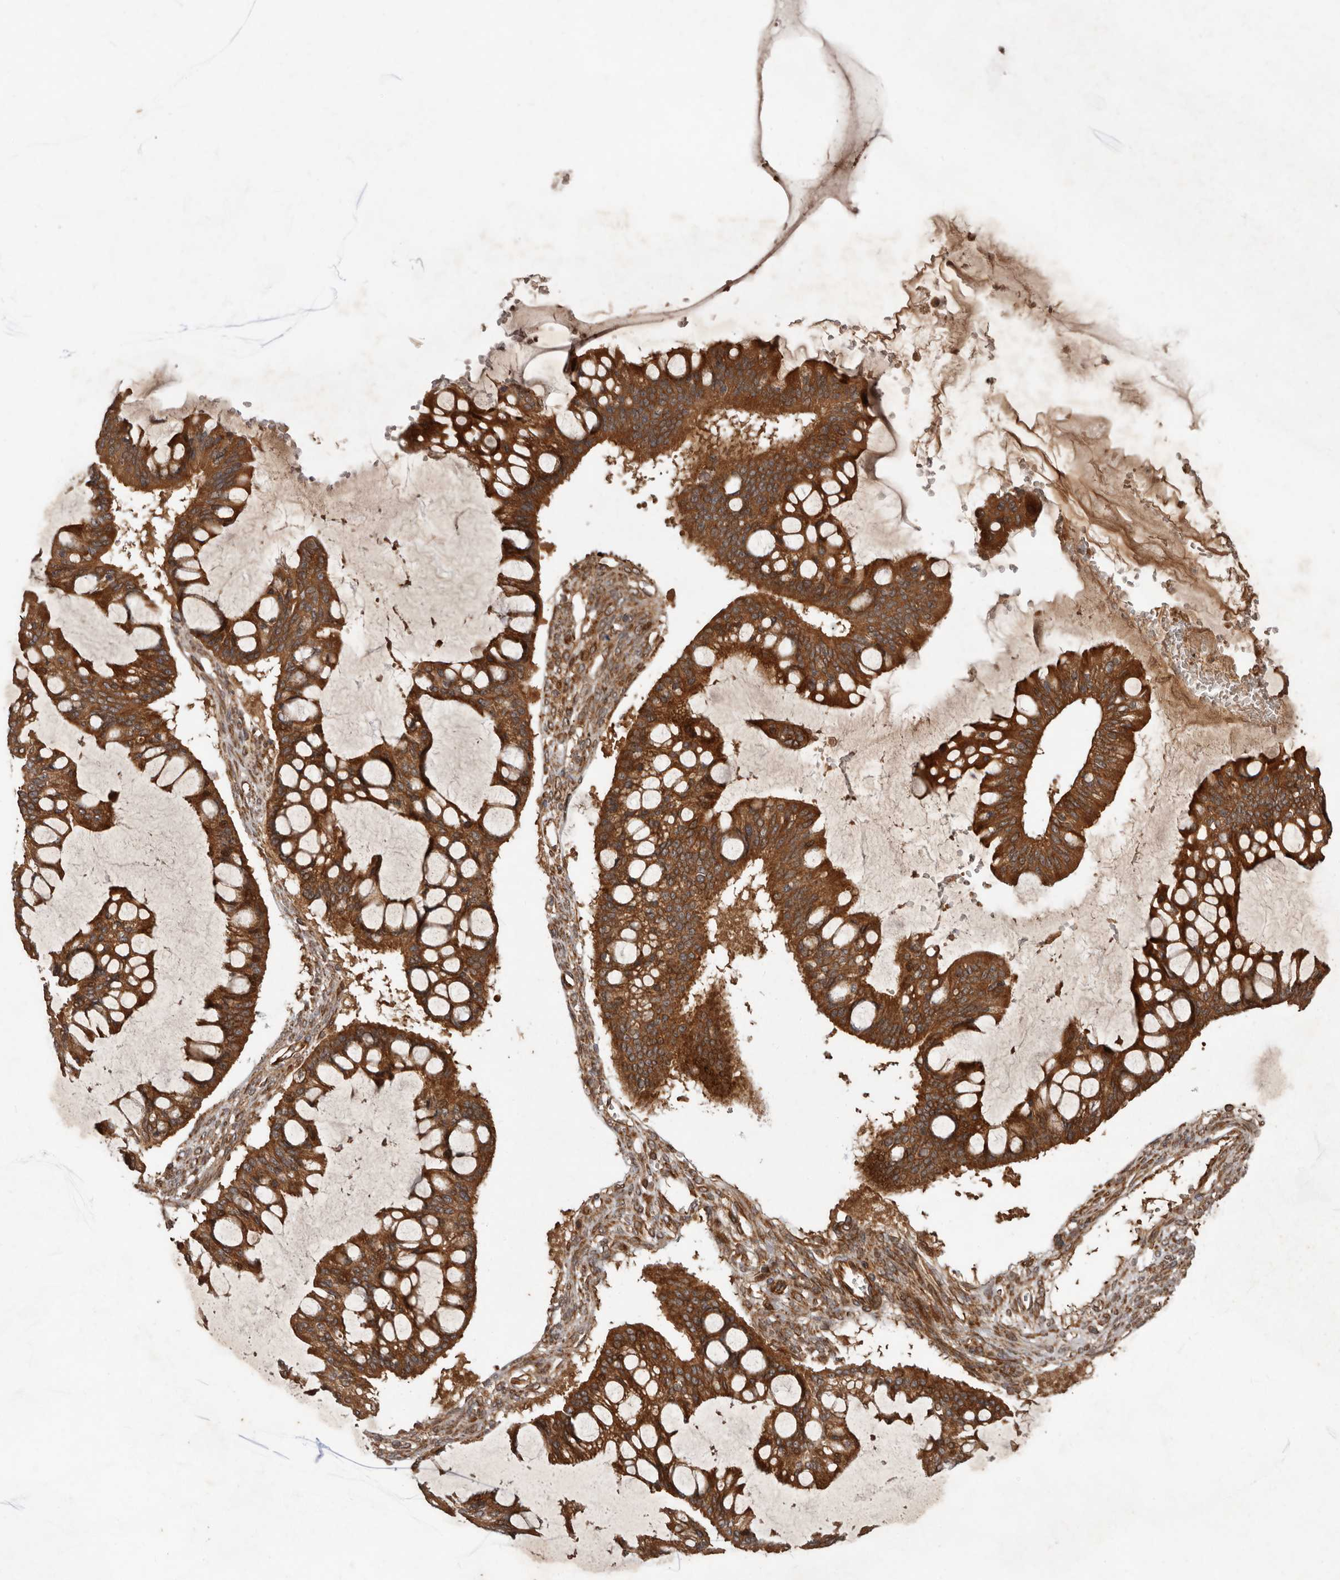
{"staining": {"intensity": "moderate", "quantity": ">75%", "location": "cytoplasmic/membranous"}, "tissue": "ovarian cancer", "cell_type": "Tumor cells", "image_type": "cancer", "snomed": [{"axis": "morphology", "description": "Cystadenocarcinoma, mucinous, NOS"}, {"axis": "topography", "description": "Ovary"}], "caption": "Protein expression analysis of human mucinous cystadenocarcinoma (ovarian) reveals moderate cytoplasmic/membranous expression in approximately >75% of tumor cells.", "gene": "STK36", "patient": {"sex": "female", "age": 73}}